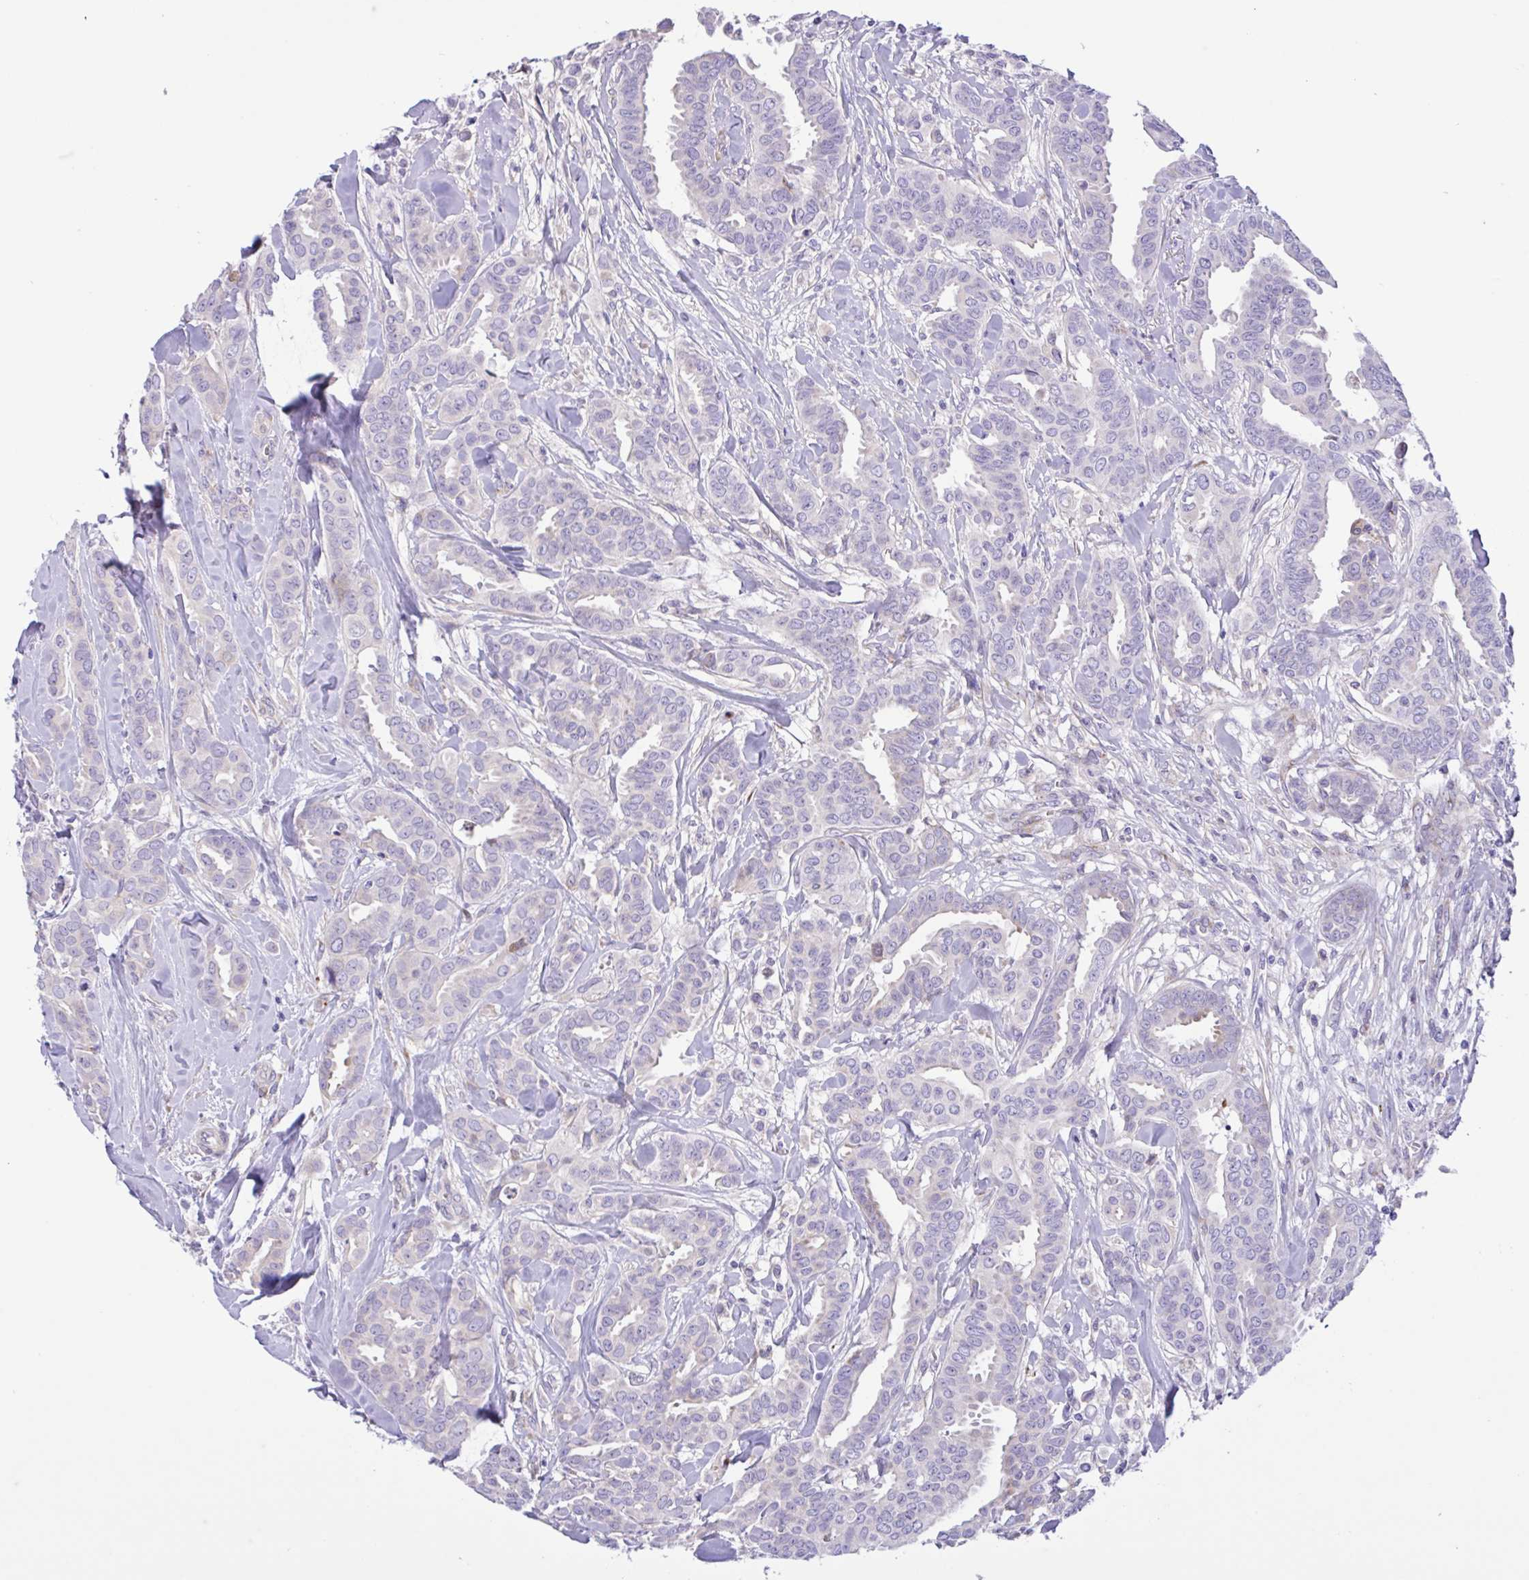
{"staining": {"intensity": "negative", "quantity": "none", "location": "none"}, "tissue": "breast cancer", "cell_type": "Tumor cells", "image_type": "cancer", "snomed": [{"axis": "morphology", "description": "Duct carcinoma"}, {"axis": "topography", "description": "Breast"}], "caption": "This is an immunohistochemistry image of human breast intraductal carcinoma. There is no expression in tumor cells.", "gene": "DSC3", "patient": {"sex": "female", "age": 45}}